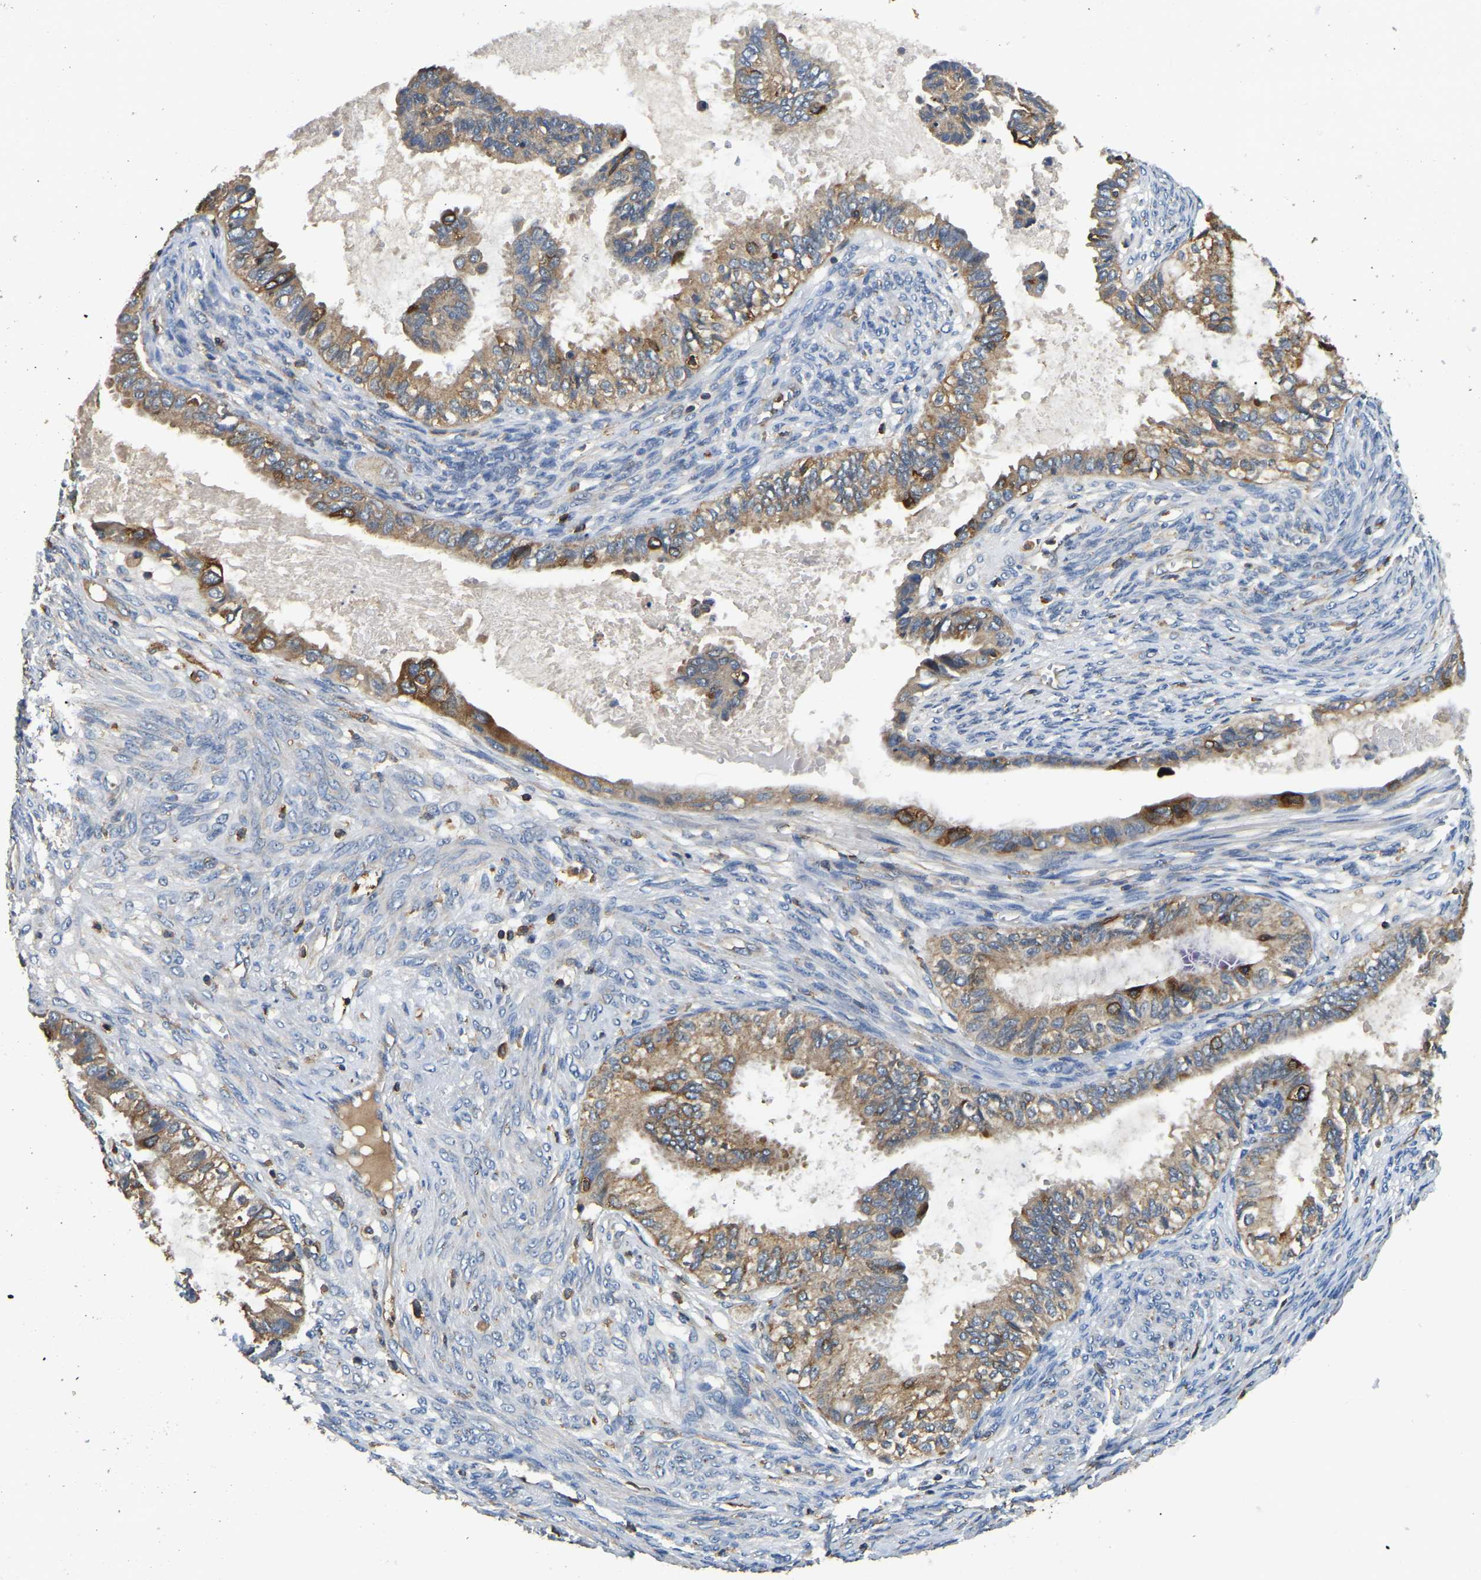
{"staining": {"intensity": "weak", "quantity": ">75%", "location": "cytoplasmic/membranous"}, "tissue": "cervical cancer", "cell_type": "Tumor cells", "image_type": "cancer", "snomed": [{"axis": "morphology", "description": "Normal tissue, NOS"}, {"axis": "morphology", "description": "Adenocarcinoma, NOS"}, {"axis": "topography", "description": "Cervix"}, {"axis": "topography", "description": "Endometrium"}], "caption": "Cervical cancer (adenocarcinoma) stained with a brown dye displays weak cytoplasmic/membranous positive expression in about >75% of tumor cells.", "gene": "SMPD2", "patient": {"sex": "female", "age": 86}}